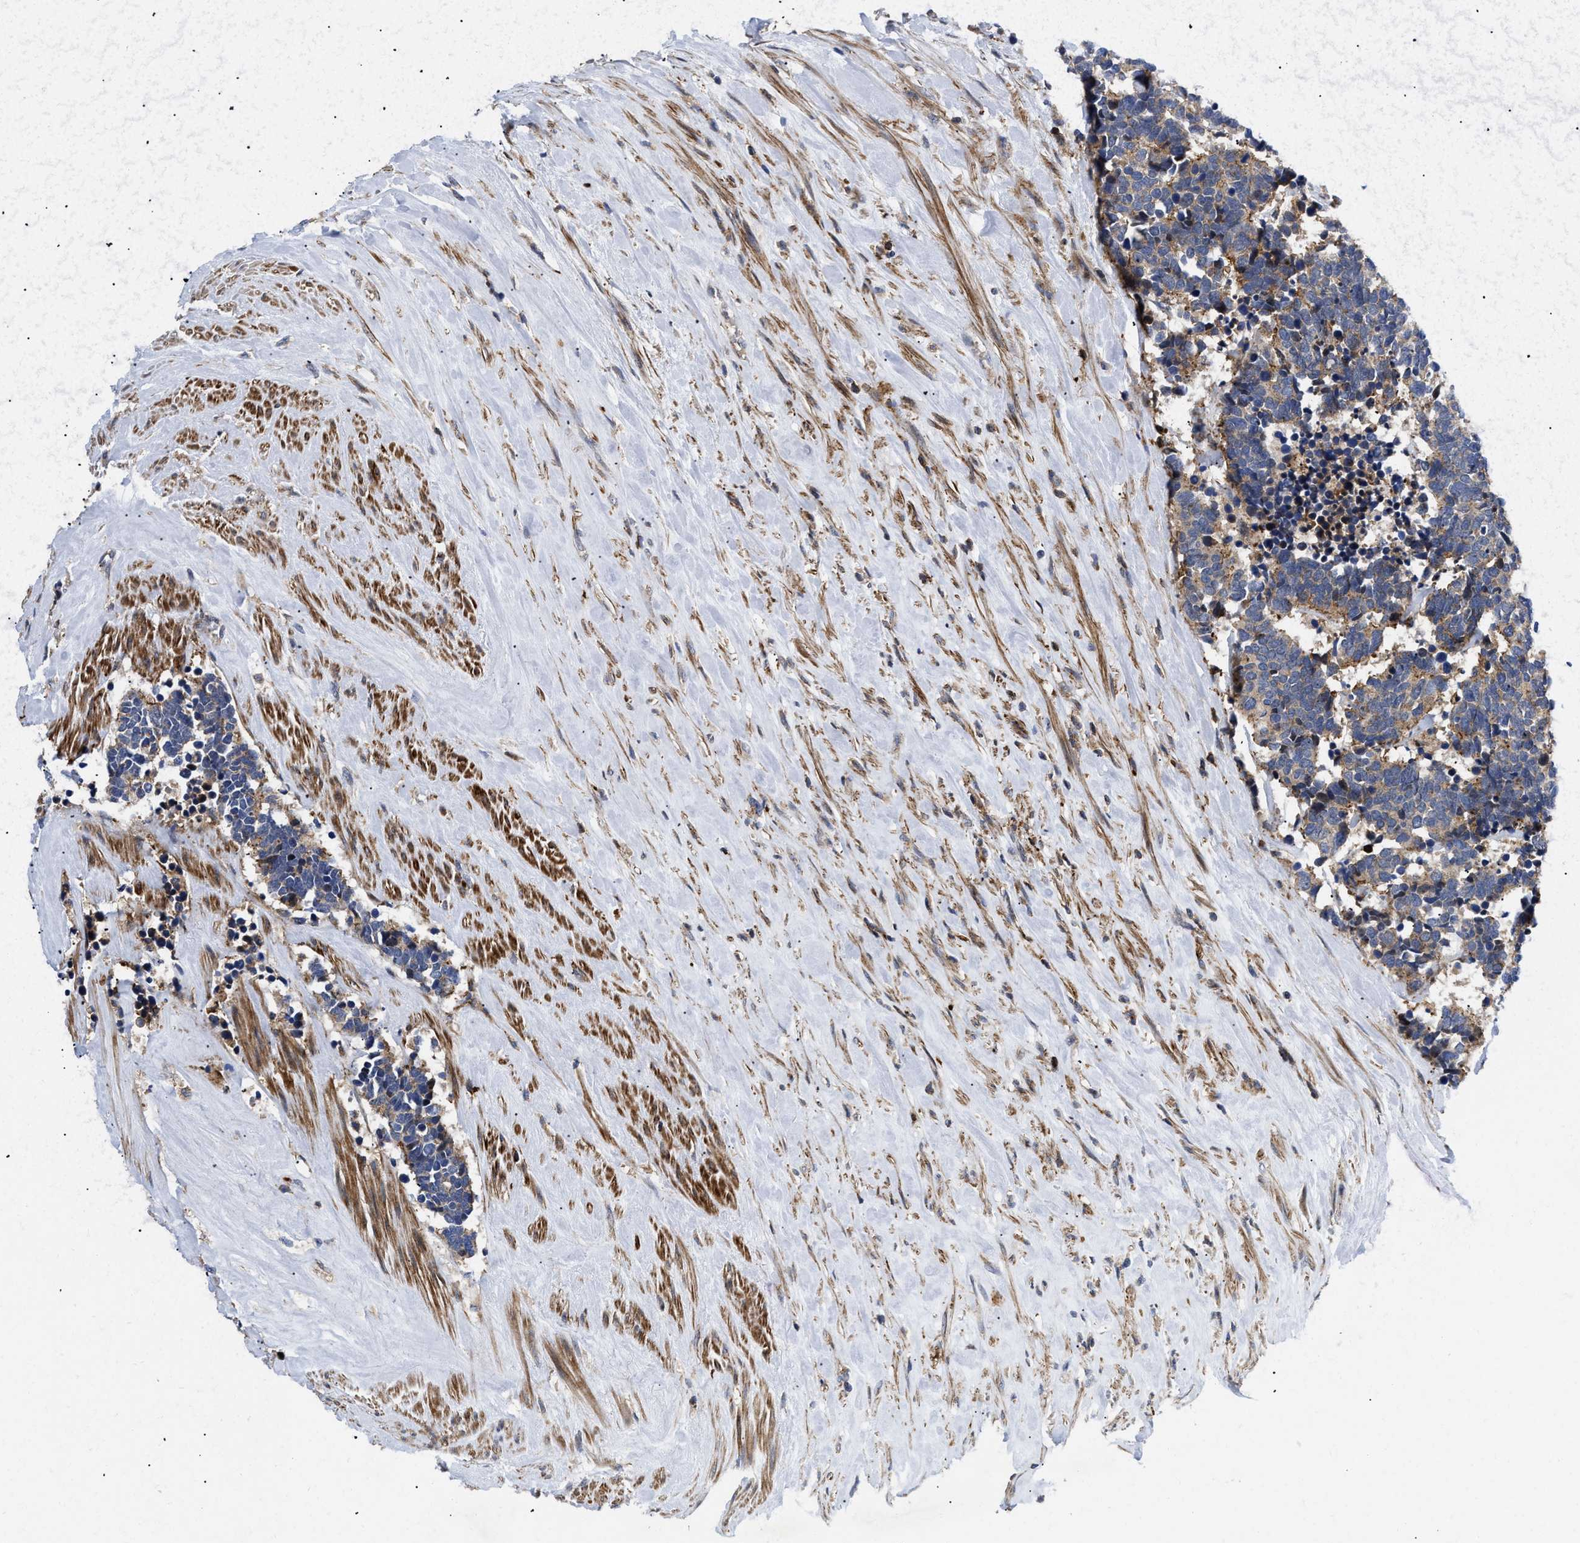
{"staining": {"intensity": "moderate", "quantity": ">75%", "location": "cytoplasmic/membranous"}, "tissue": "carcinoid", "cell_type": "Tumor cells", "image_type": "cancer", "snomed": [{"axis": "morphology", "description": "Carcinoma, NOS"}, {"axis": "morphology", "description": "Carcinoid, malignant, NOS"}, {"axis": "topography", "description": "Urinary bladder"}], "caption": "The image exhibits immunohistochemical staining of malignant carcinoid. There is moderate cytoplasmic/membranous staining is identified in approximately >75% of tumor cells. (IHC, brightfield microscopy, high magnification).", "gene": "SPAST", "patient": {"sex": "male", "age": 57}}